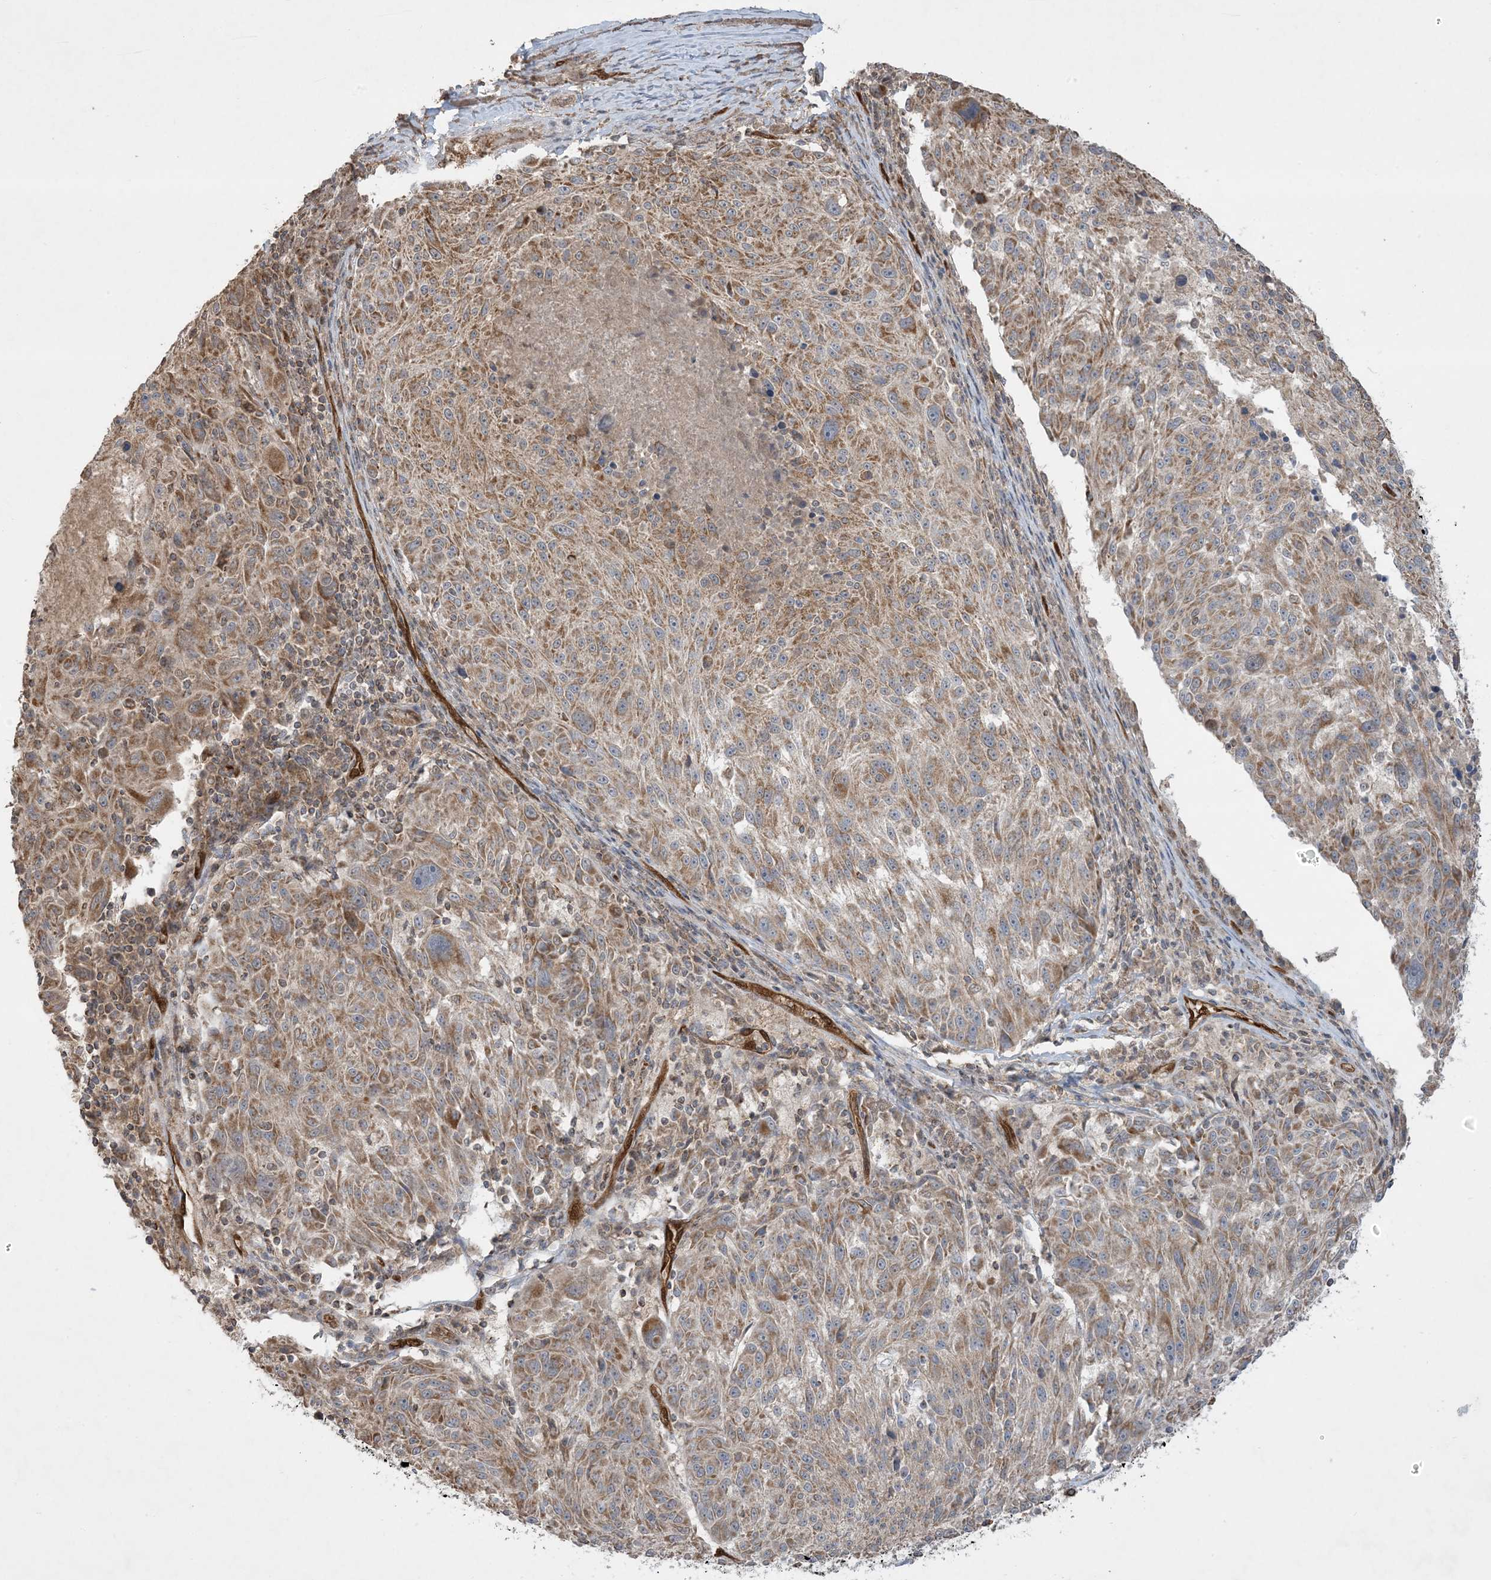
{"staining": {"intensity": "moderate", "quantity": ">75%", "location": "cytoplasmic/membranous"}, "tissue": "melanoma", "cell_type": "Tumor cells", "image_type": "cancer", "snomed": [{"axis": "morphology", "description": "Malignant melanoma, NOS"}, {"axis": "topography", "description": "Skin"}], "caption": "Protein expression analysis of human malignant melanoma reveals moderate cytoplasmic/membranous expression in approximately >75% of tumor cells. The staining was performed using DAB (3,3'-diaminobenzidine), with brown indicating positive protein expression. Nuclei are stained blue with hematoxylin.", "gene": "PPM1F", "patient": {"sex": "male", "age": 53}}